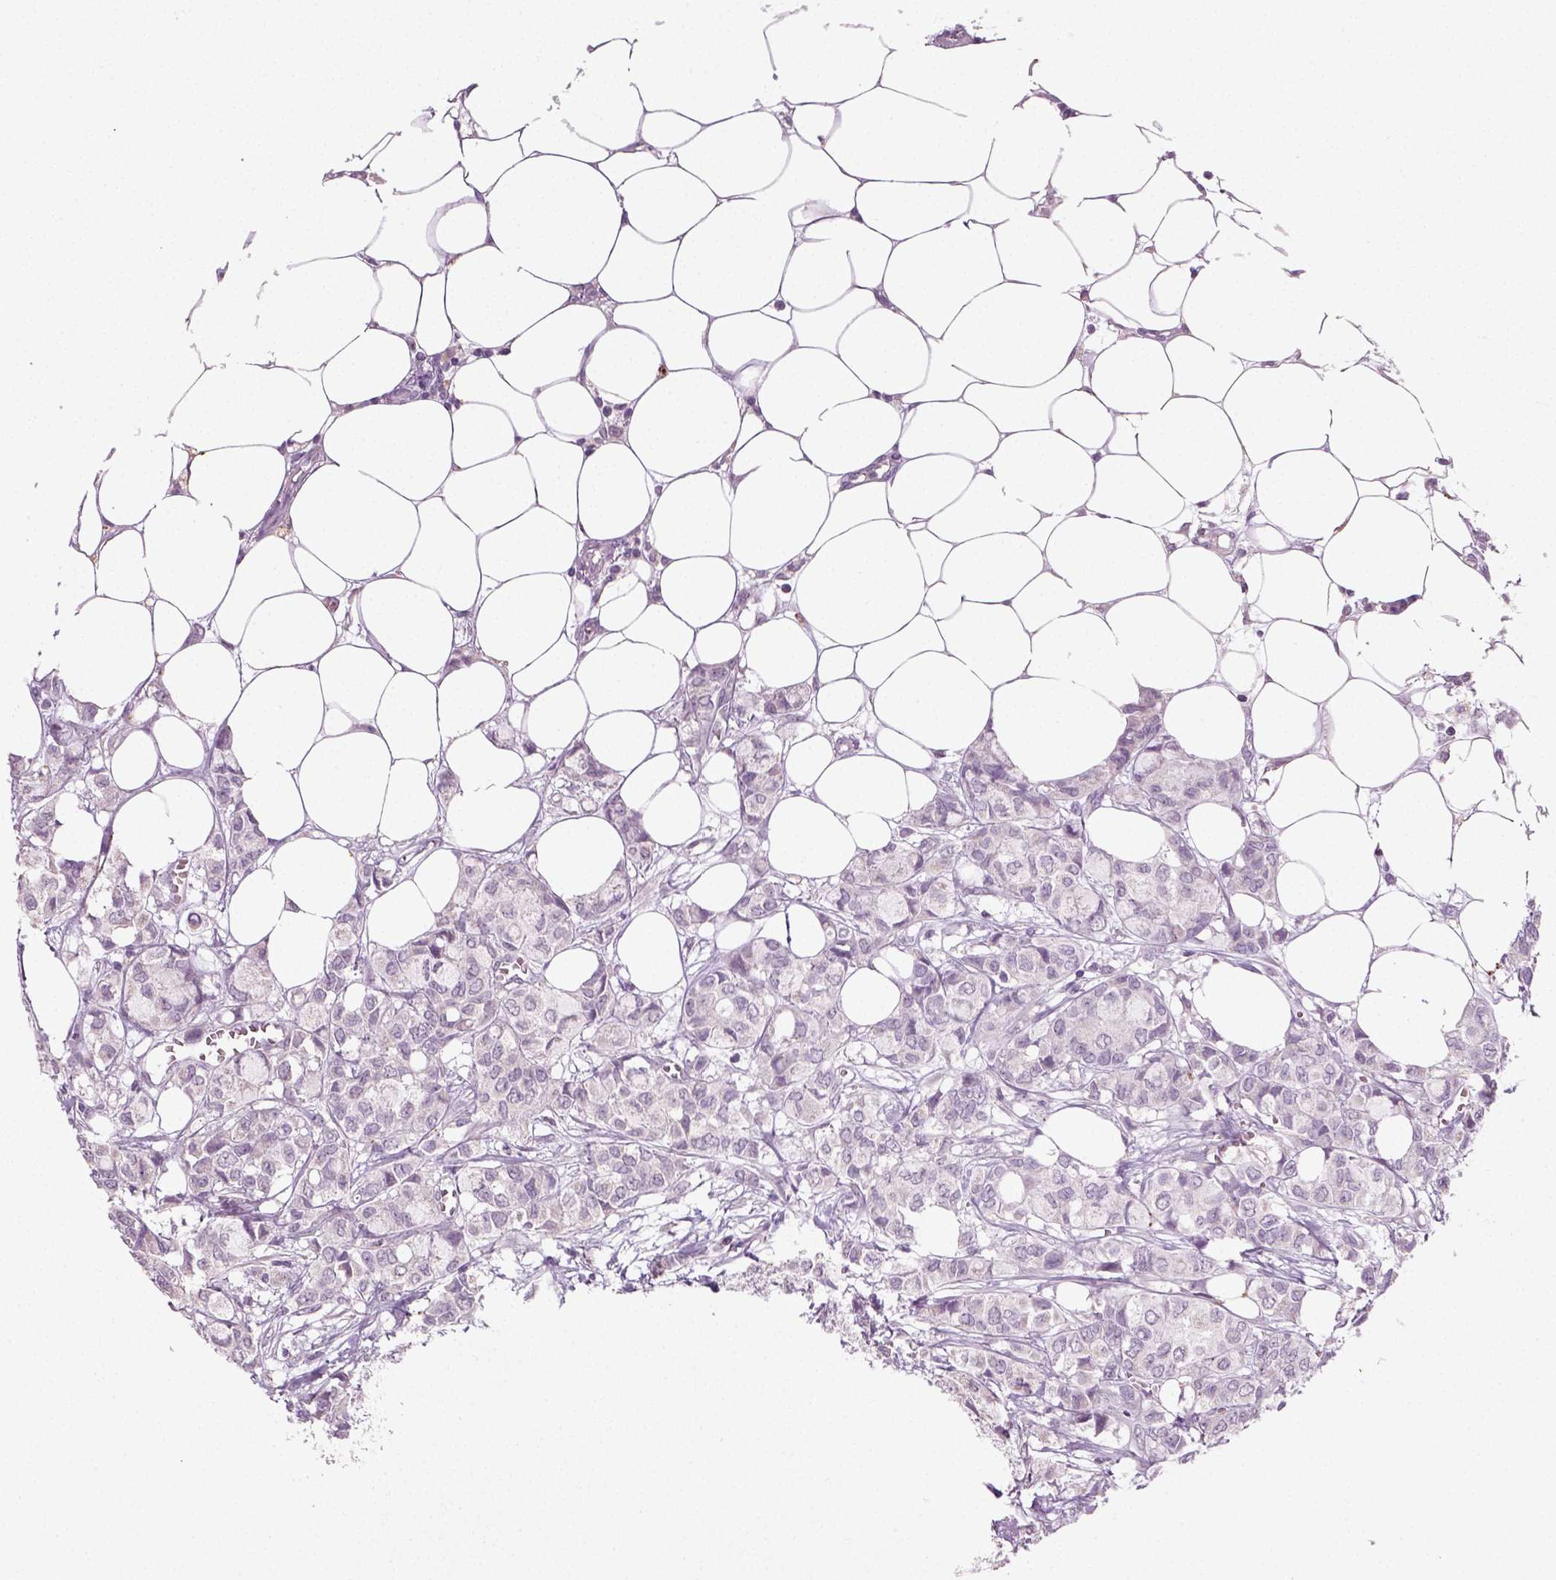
{"staining": {"intensity": "negative", "quantity": "none", "location": "none"}, "tissue": "breast cancer", "cell_type": "Tumor cells", "image_type": "cancer", "snomed": [{"axis": "morphology", "description": "Duct carcinoma"}, {"axis": "topography", "description": "Breast"}], "caption": "High power microscopy micrograph of an immunohistochemistry image of infiltrating ductal carcinoma (breast), revealing no significant expression in tumor cells.", "gene": "SYNGAP1", "patient": {"sex": "female", "age": 85}}